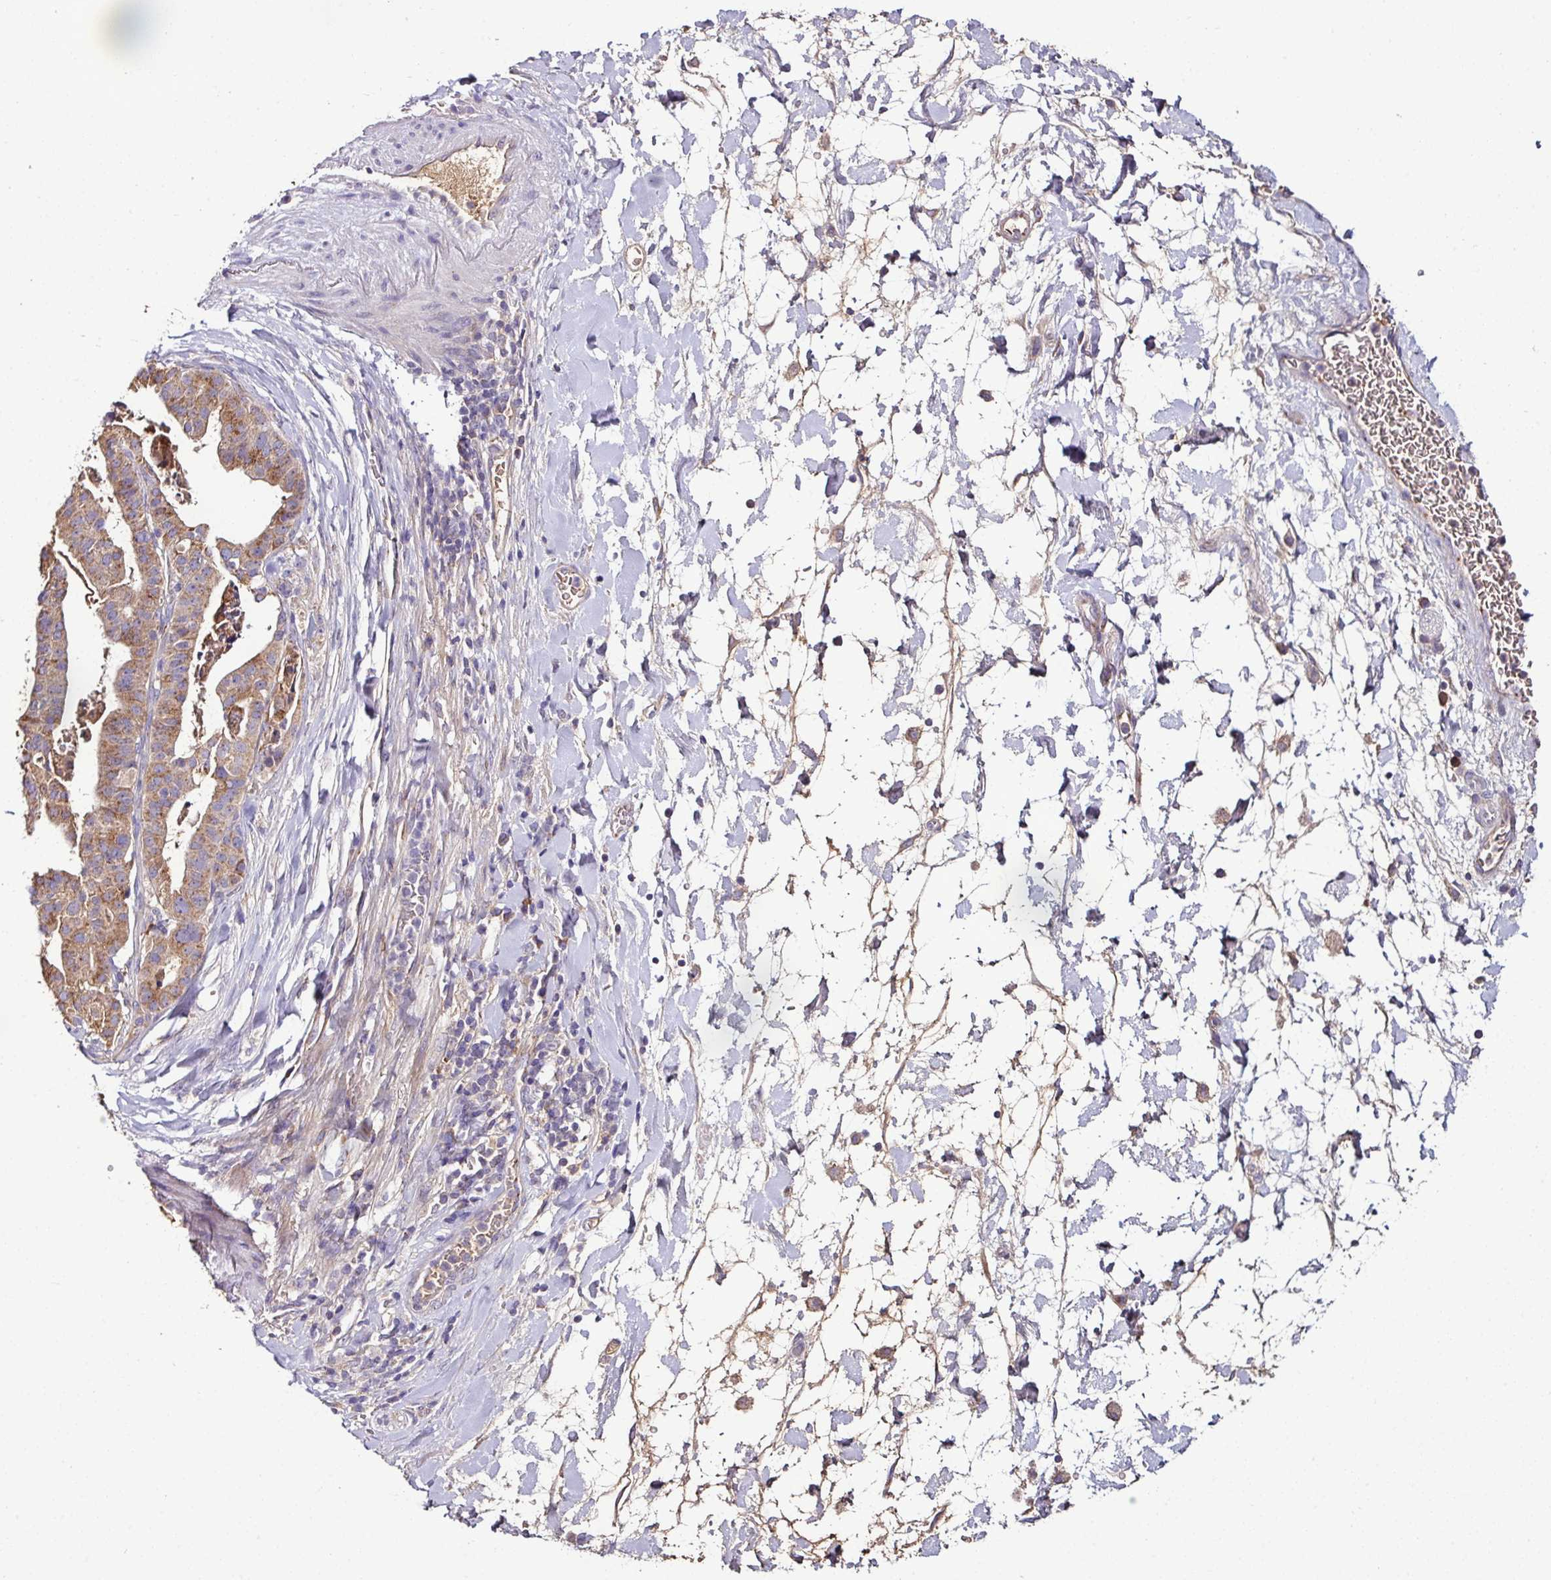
{"staining": {"intensity": "moderate", "quantity": ">75%", "location": "cytoplasmic/membranous"}, "tissue": "stomach cancer", "cell_type": "Tumor cells", "image_type": "cancer", "snomed": [{"axis": "morphology", "description": "Adenocarcinoma, NOS"}, {"axis": "topography", "description": "Stomach"}], "caption": "Immunohistochemical staining of stomach adenocarcinoma demonstrates moderate cytoplasmic/membranous protein staining in approximately >75% of tumor cells.", "gene": "CPD", "patient": {"sex": "male", "age": 48}}